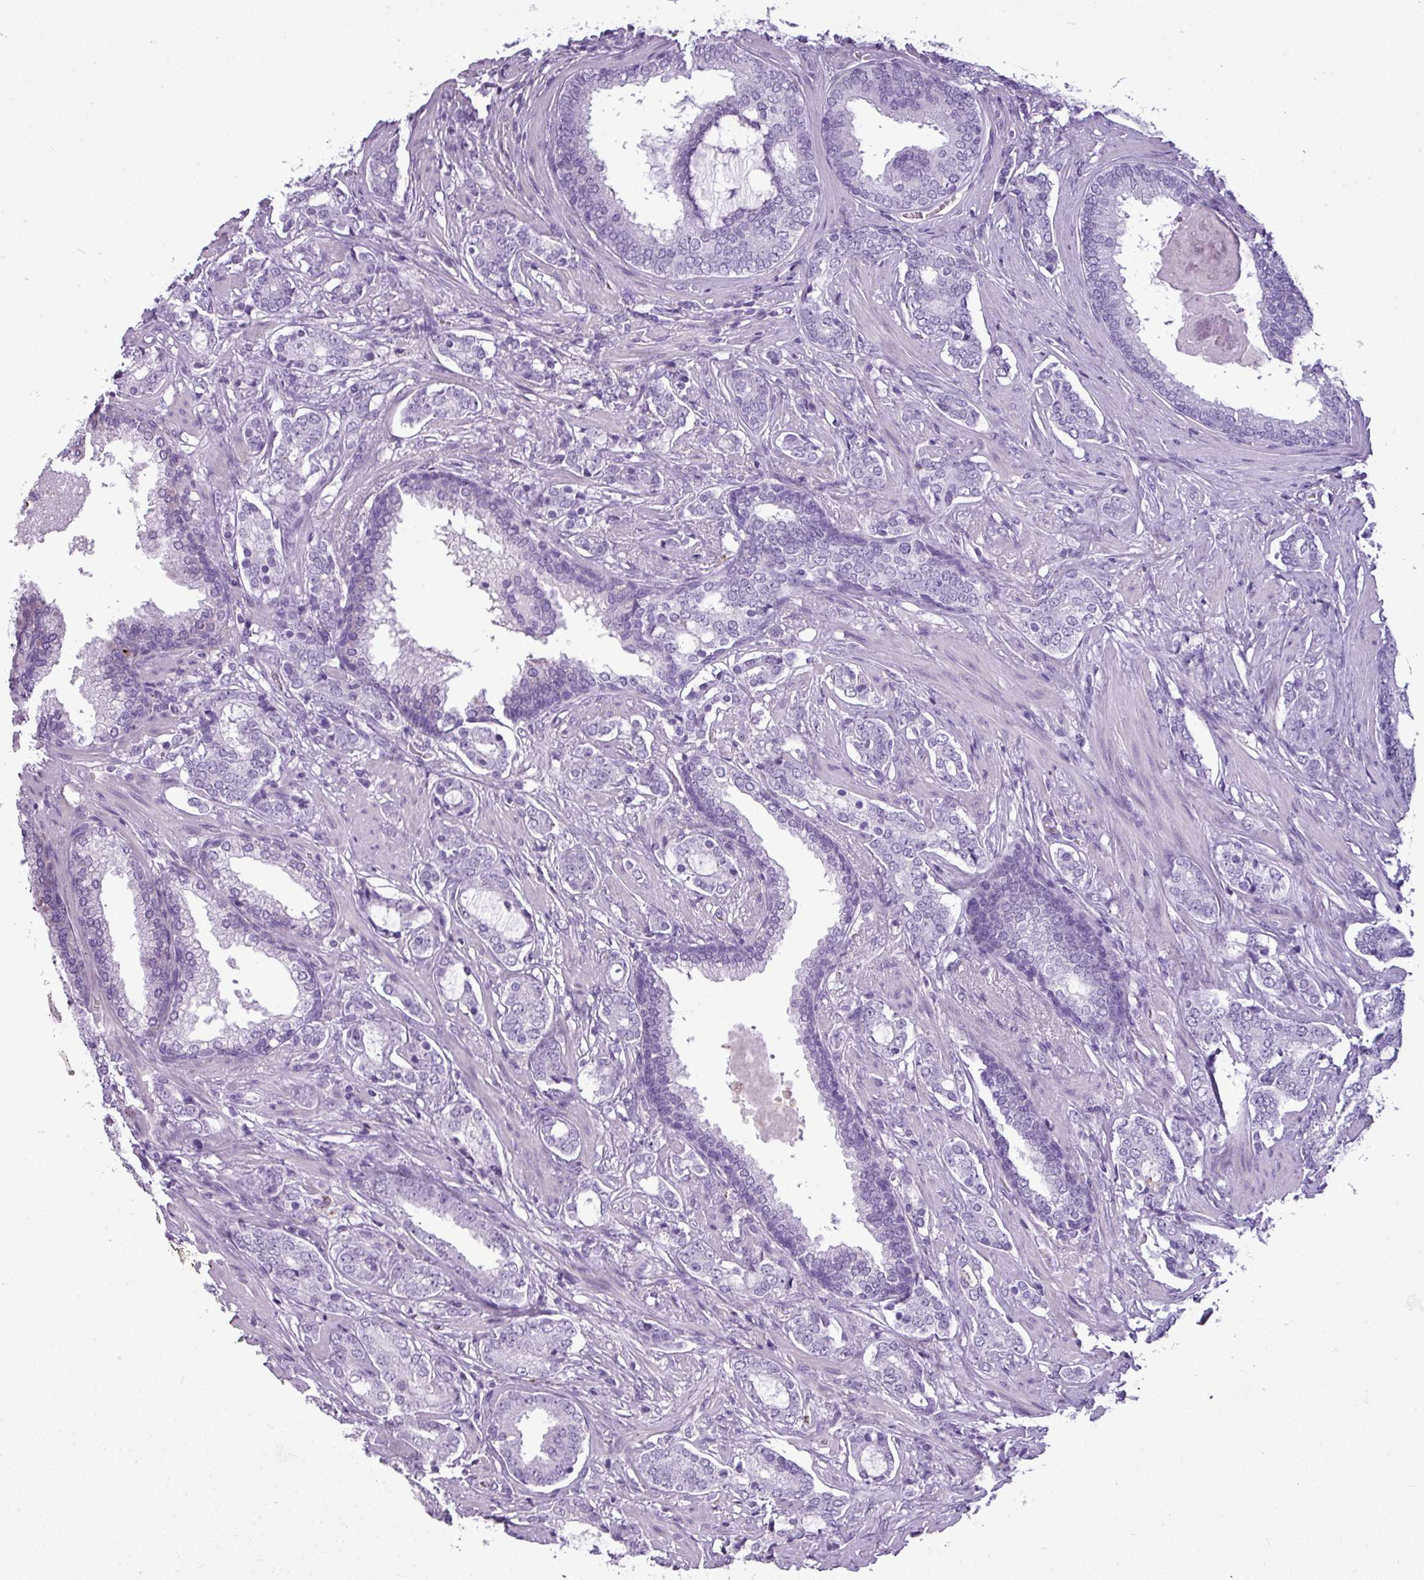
{"staining": {"intensity": "negative", "quantity": "none", "location": "none"}, "tissue": "prostate cancer", "cell_type": "Tumor cells", "image_type": "cancer", "snomed": [{"axis": "morphology", "description": "Adenocarcinoma, High grade"}, {"axis": "topography", "description": "Prostate"}], "caption": "Human prostate adenocarcinoma (high-grade) stained for a protein using IHC displays no staining in tumor cells.", "gene": "RBMXL2", "patient": {"sex": "male", "age": 63}}